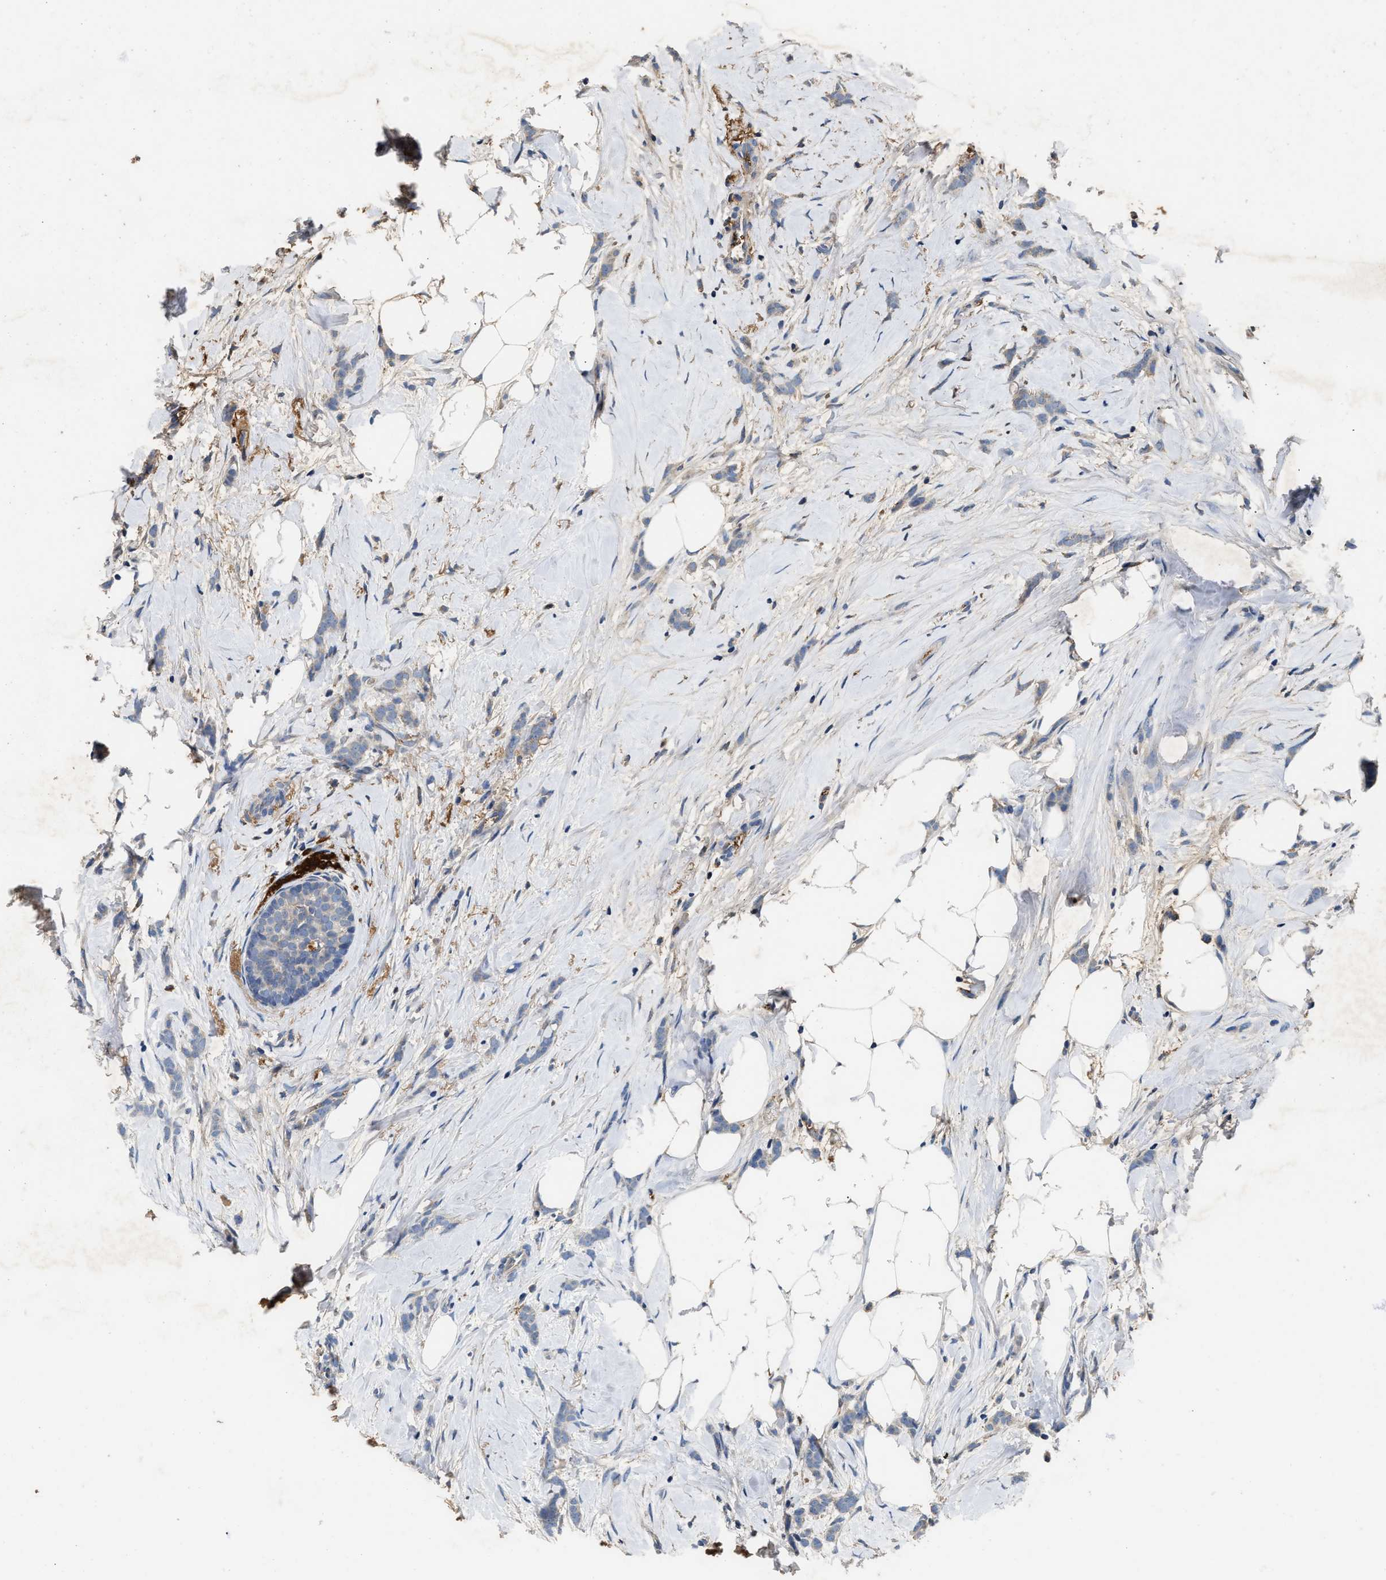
{"staining": {"intensity": "negative", "quantity": "none", "location": "none"}, "tissue": "breast cancer", "cell_type": "Tumor cells", "image_type": "cancer", "snomed": [{"axis": "morphology", "description": "Lobular carcinoma, in situ"}, {"axis": "morphology", "description": "Lobular carcinoma"}, {"axis": "topography", "description": "Breast"}], "caption": "Image shows no significant protein staining in tumor cells of breast cancer (lobular carcinoma in situ).", "gene": "C3", "patient": {"sex": "female", "age": 41}}